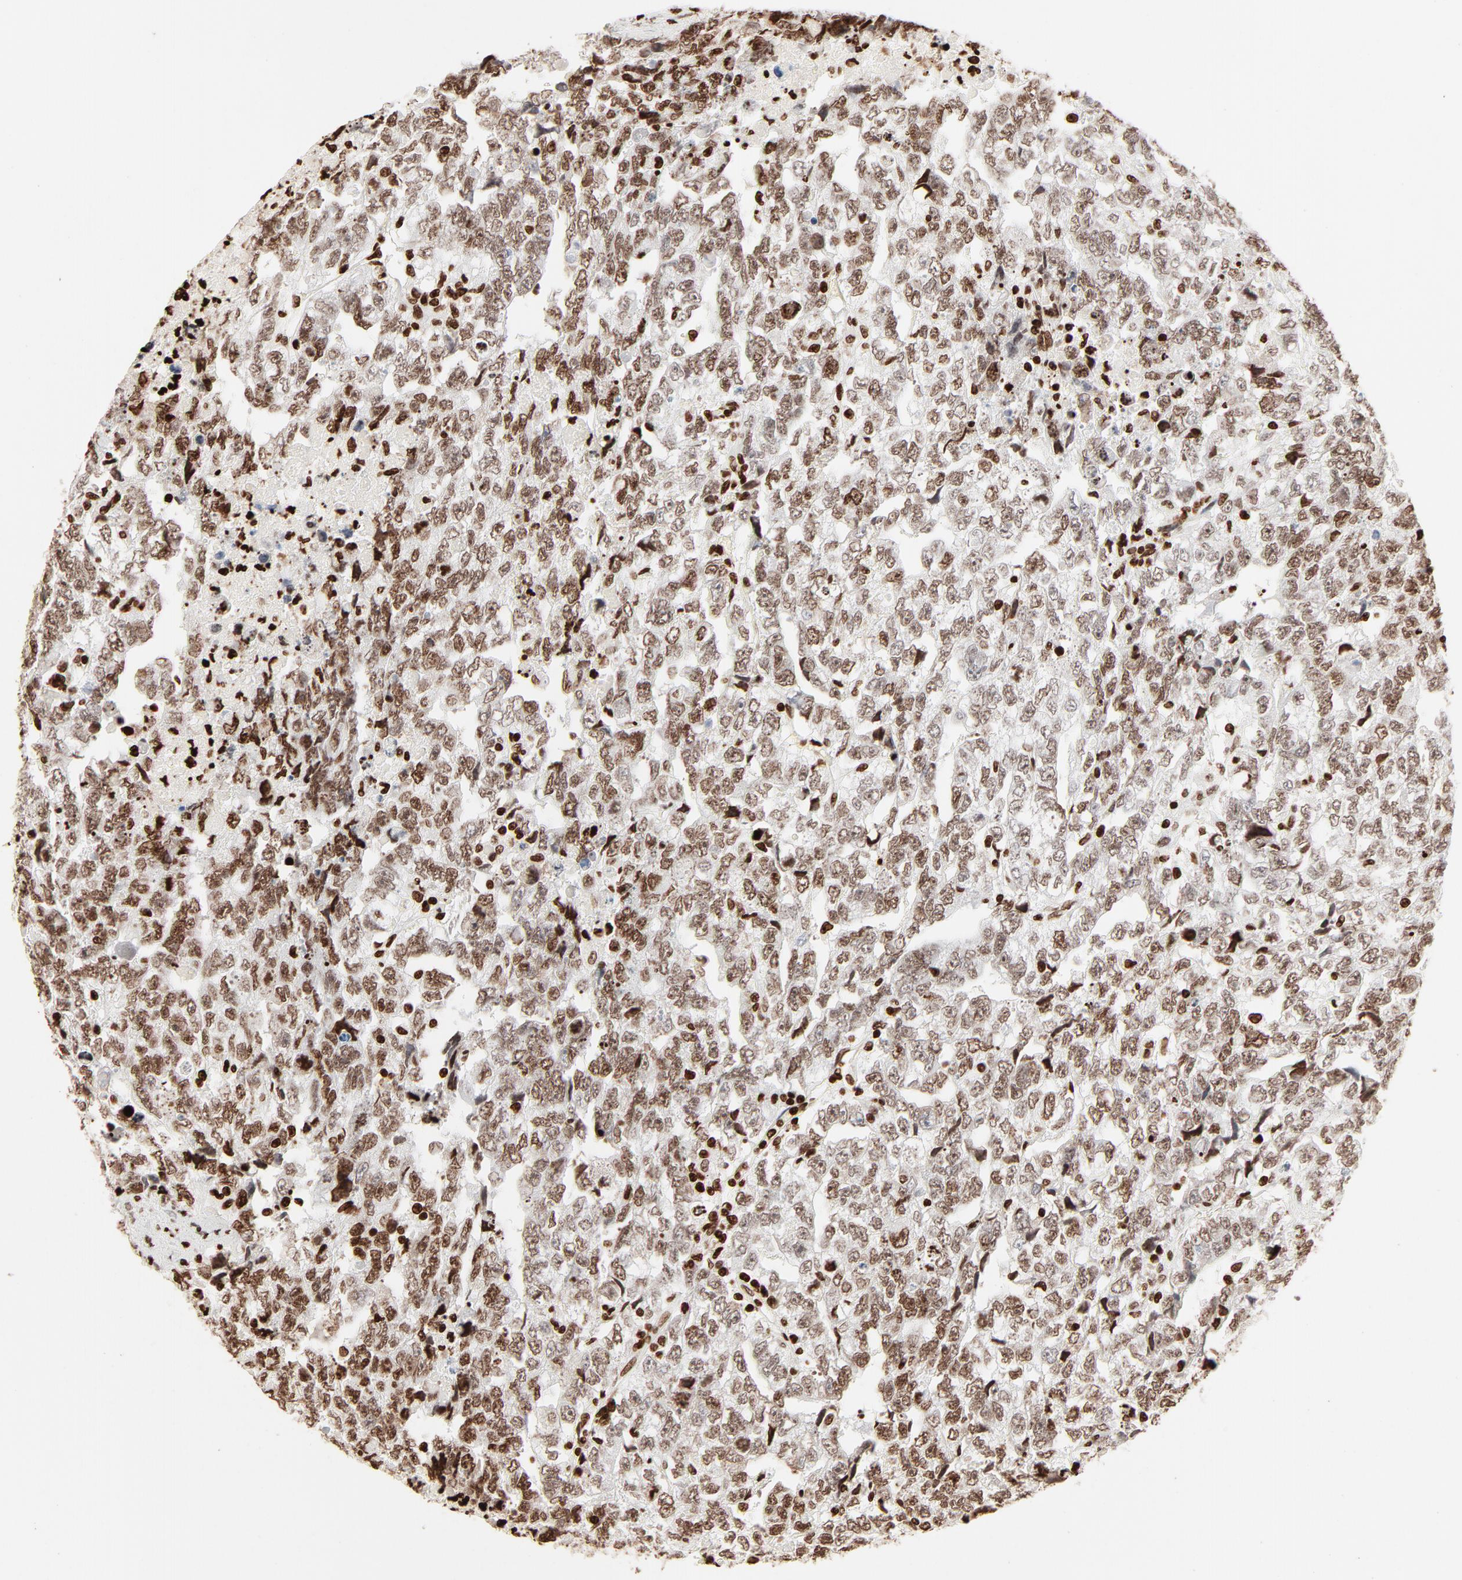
{"staining": {"intensity": "moderate", "quantity": ">75%", "location": "nuclear"}, "tissue": "testis cancer", "cell_type": "Tumor cells", "image_type": "cancer", "snomed": [{"axis": "morphology", "description": "Carcinoma, Embryonal, NOS"}, {"axis": "topography", "description": "Testis"}], "caption": "This micrograph shows immunohistochemistry (IHC) staining of human testis cancer (embryonal carcinoma), with medium moderate nuclear expression in about >75% of tumor cells.", "gene": "HMGB2", "patient": {"sex": "male", "age": 36}}